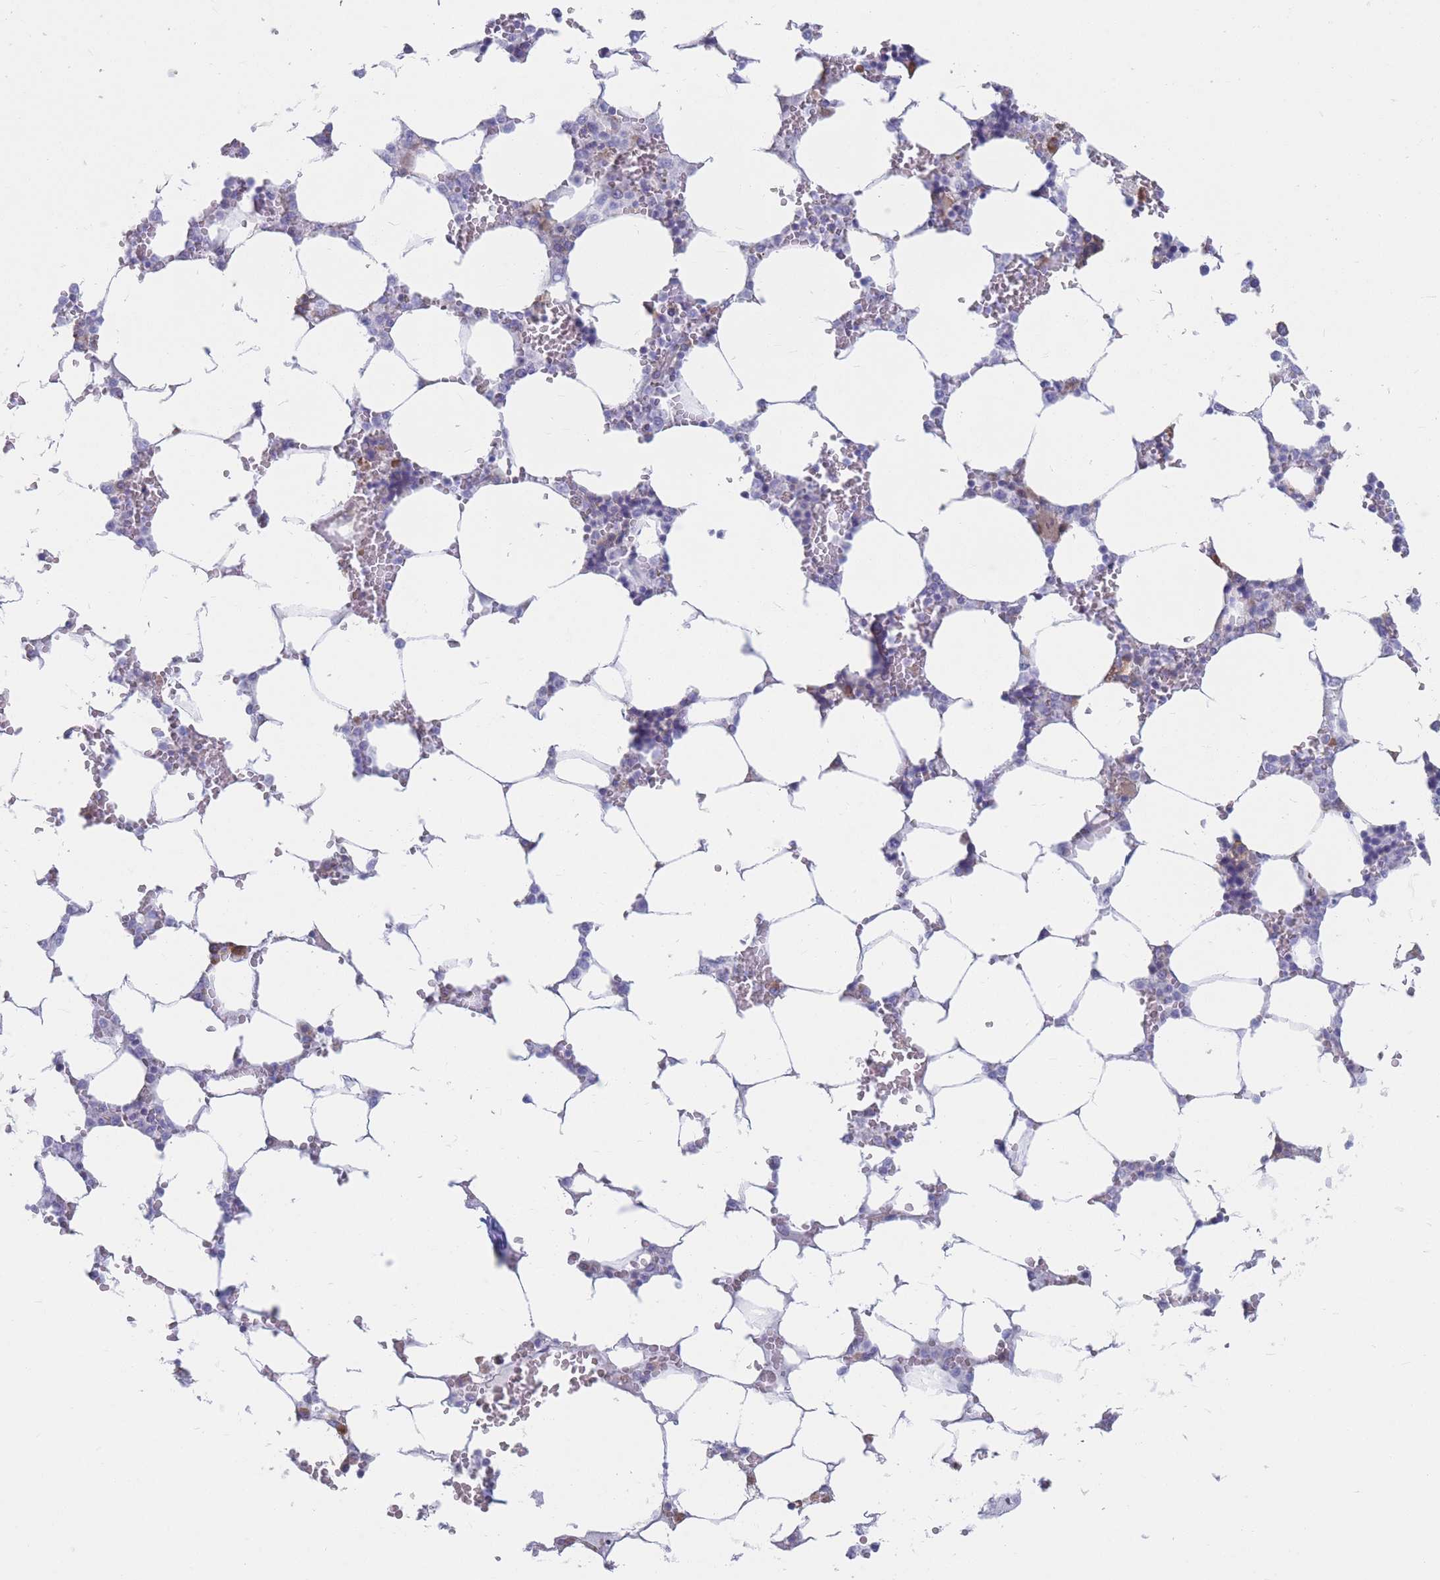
{"staining": {"intensity": "moderate", "quantity": "<25%", "location": "cytoplasmic/membranous"}, "tissue": "bone marrow", "cell_type": "Hematopoietic cells", "image_type": "normal", "snomed": [{"axis": "morphology", "description": "Normal tissue, NOS"}, {"axis": "topography", "description": "Bone marrow"}], "caption": "Bone marrow stained with a brown dye reveals moderate cytoplasmic/membranous positive positivity in approximately <25% of hematopoietic cells.", "gene": "RPL8", "patient": {"sex": "male", "age": 64}}